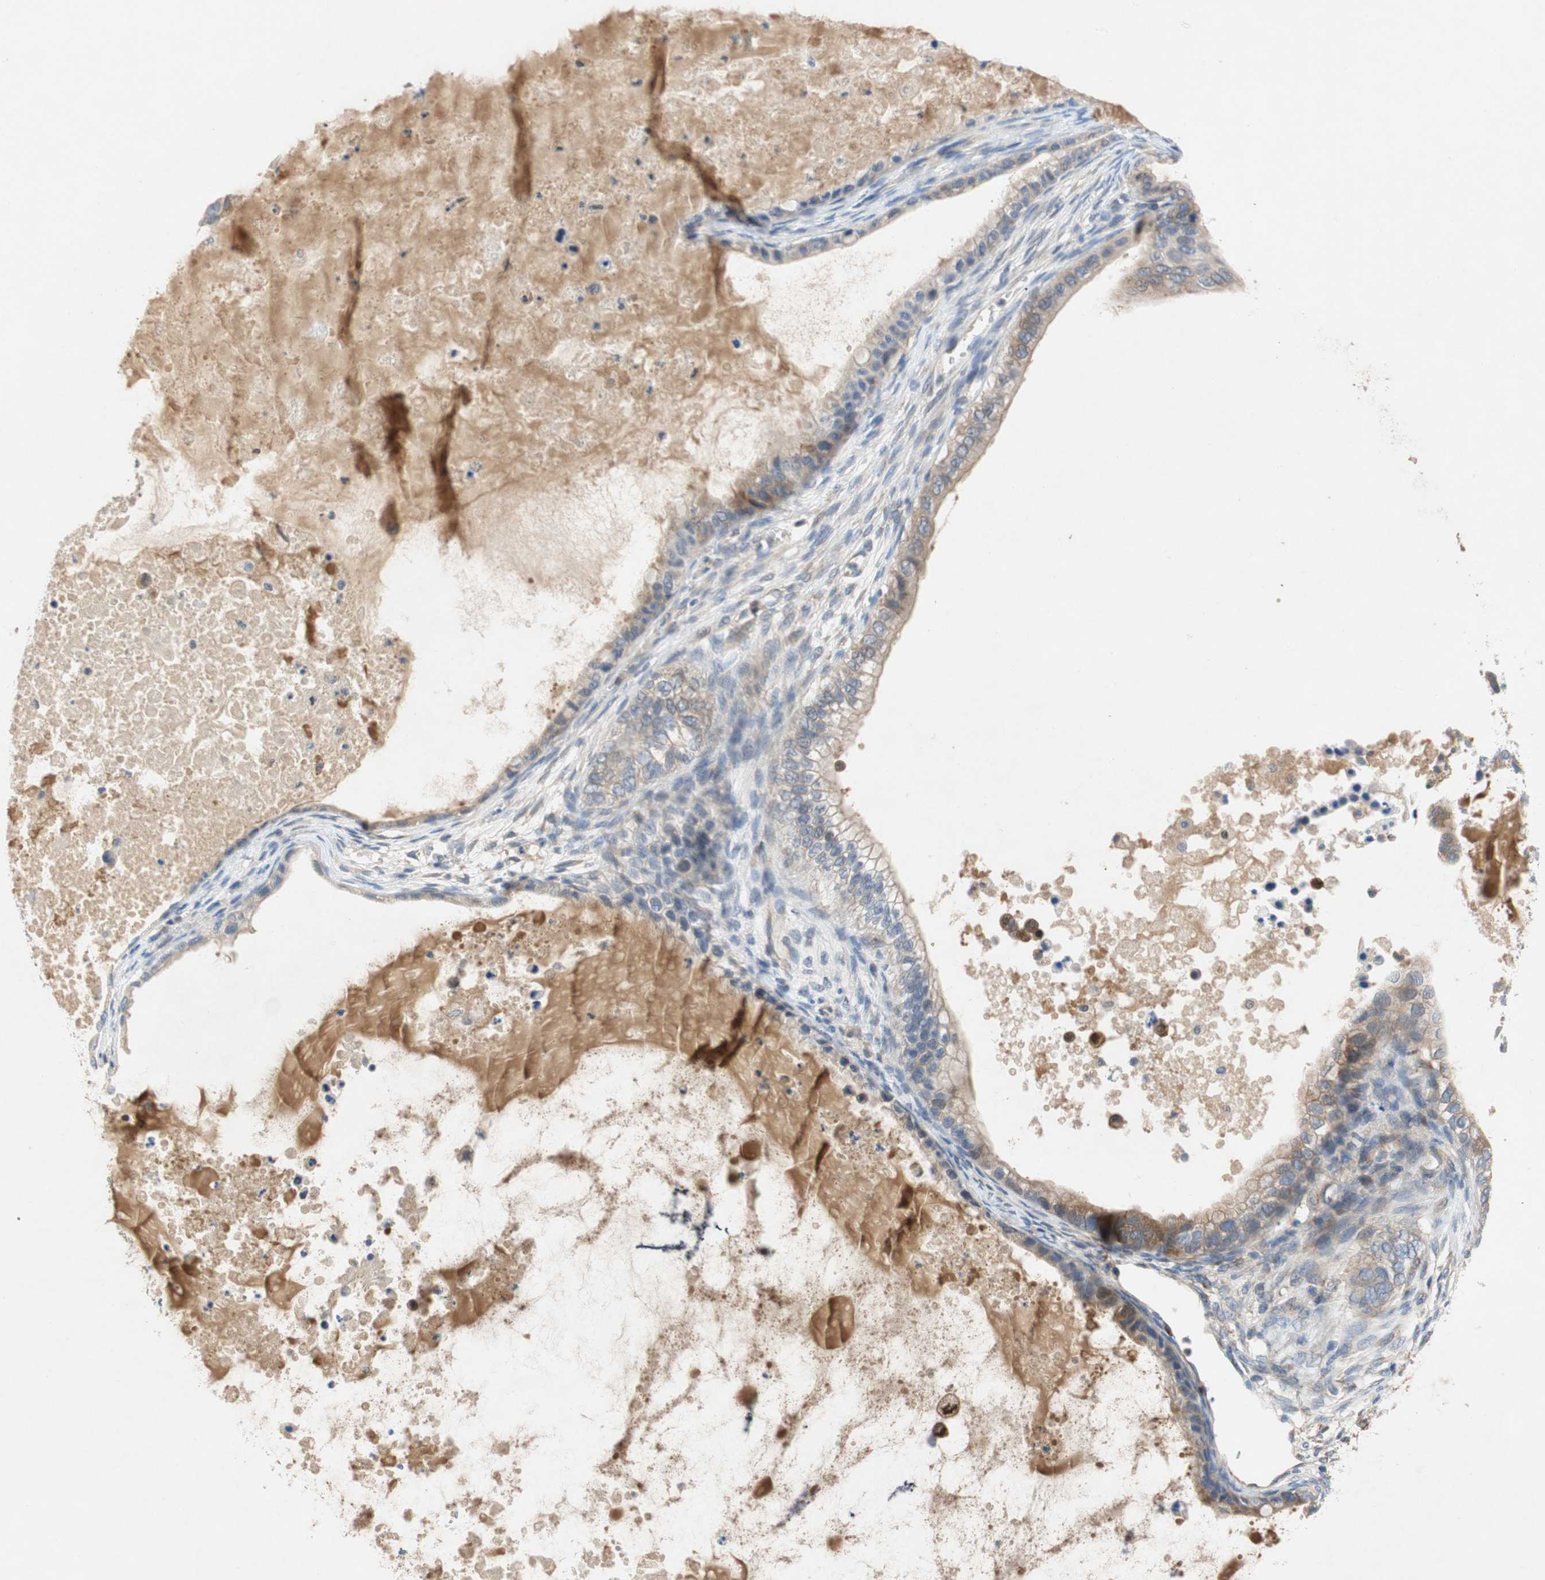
{"staining": {"intensity": "weak", "quantity": "<25%", "location": "cytoplasmic/membranous"}, "tissue": "ovarian cancer", "cell_type": "Tumor cells", "image_type": "cancer", "snomed": [{"axis": "morphology", "description": "Cystadenocarcinoma, mucinous, NOS"}, {"axis": "topography", "description": "Ovary"}], "caption": "This photomicrograph is of ovarian cancer stained with immunohistochemistry to label a protein in brown with the nuclei are counter-stained blue. There is no staining in tumor cells.", "gene": "RELB", "patient": {"sex": "female", "age": 80}}